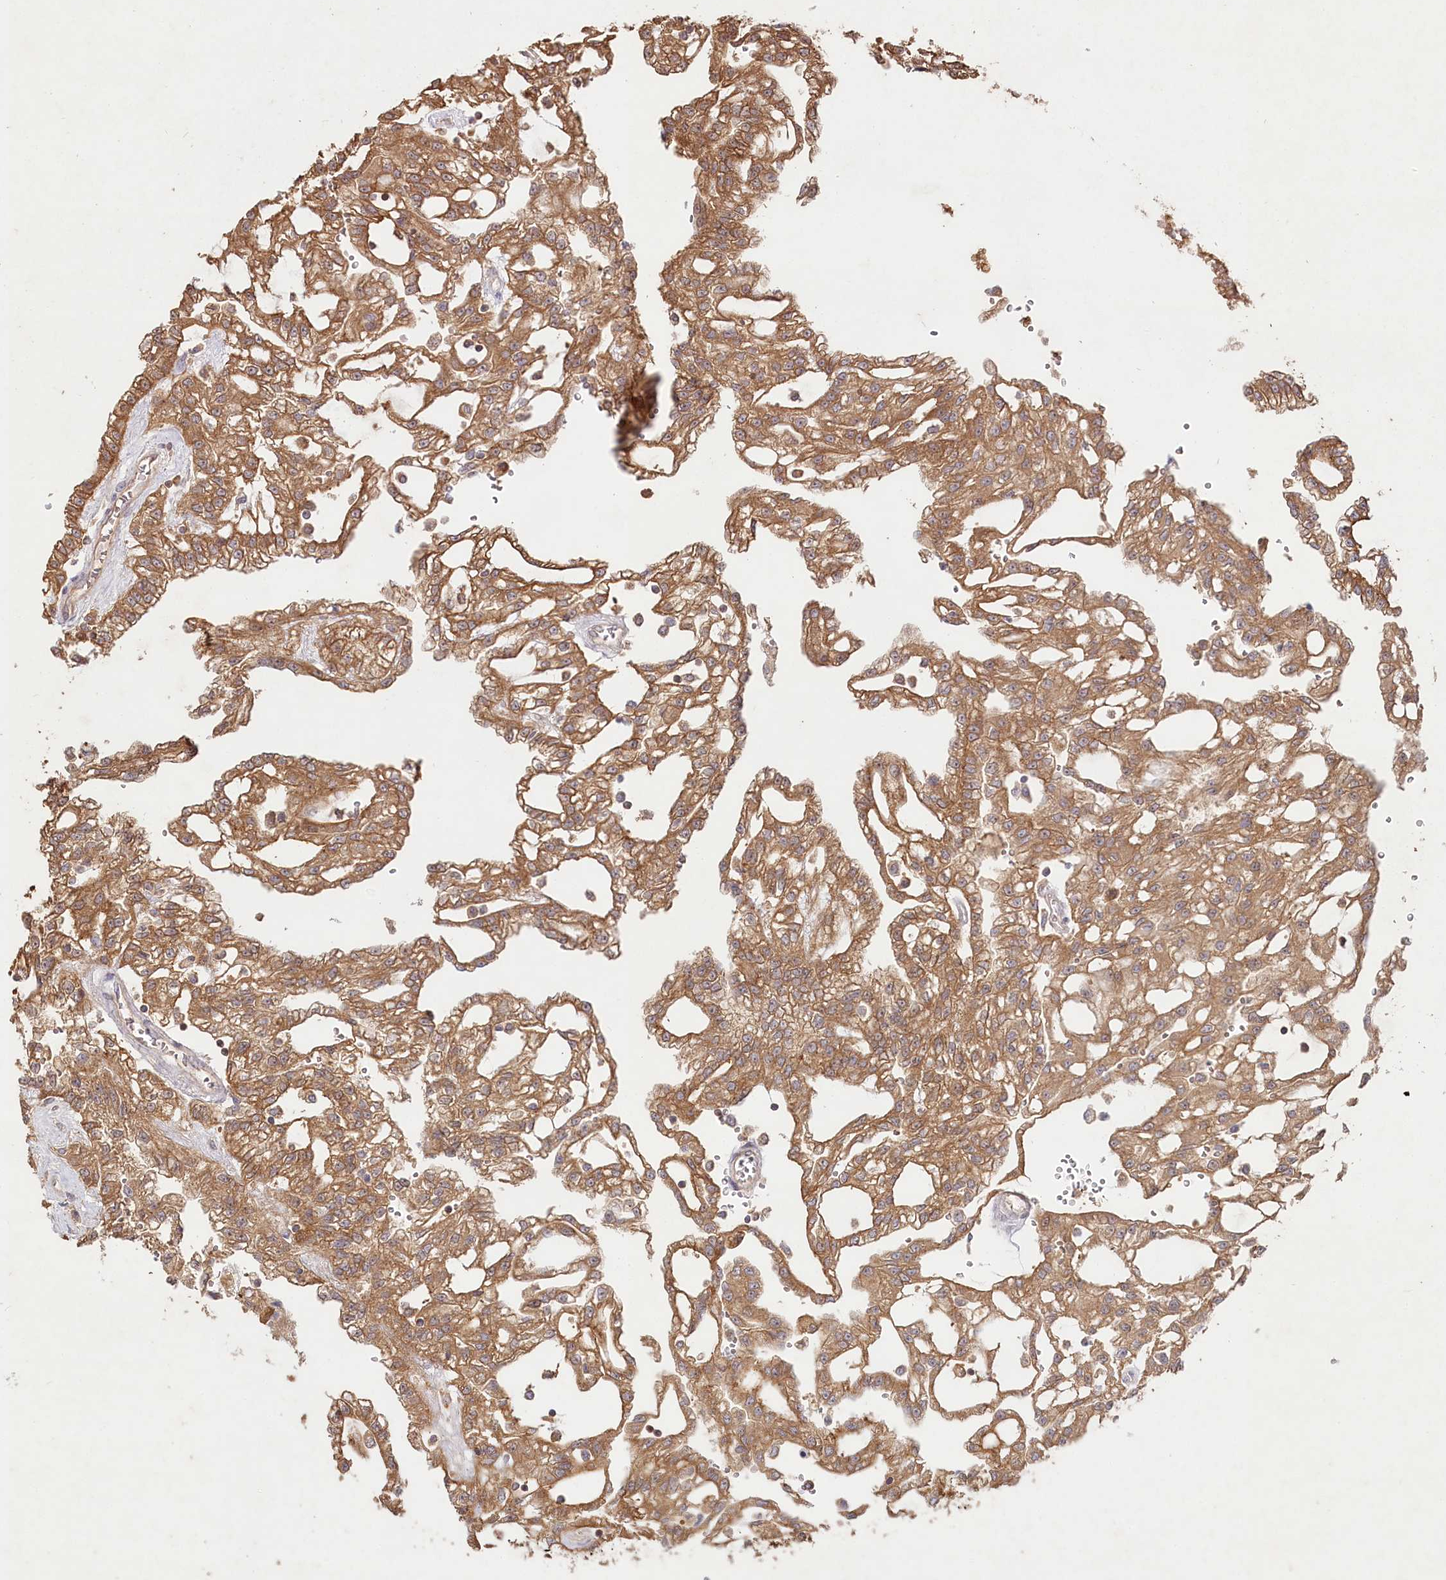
{"staining": {"intensity": "moderate", "quantity": ">75%", "location": "cytoplasmic/membranous"}, "tissue": "renal cancer", "cell_type": "Tumor cells", "image_type": "cancer", "snomed": [{"axis": "morphology", "description": "Adenocarcinoma, NOS"}, {"axis": "topography", "description": "Kidney"}], "caption": "This histopathology image exhibits immunohistochemistry (IHC) staining of human adenocarcinoma (renal), with medium moderate cytoplasmic/membranous staining in approximately >75% of tumor cells.", "gene": "HAL", "patient": {"sex": "male", "age": 63}}